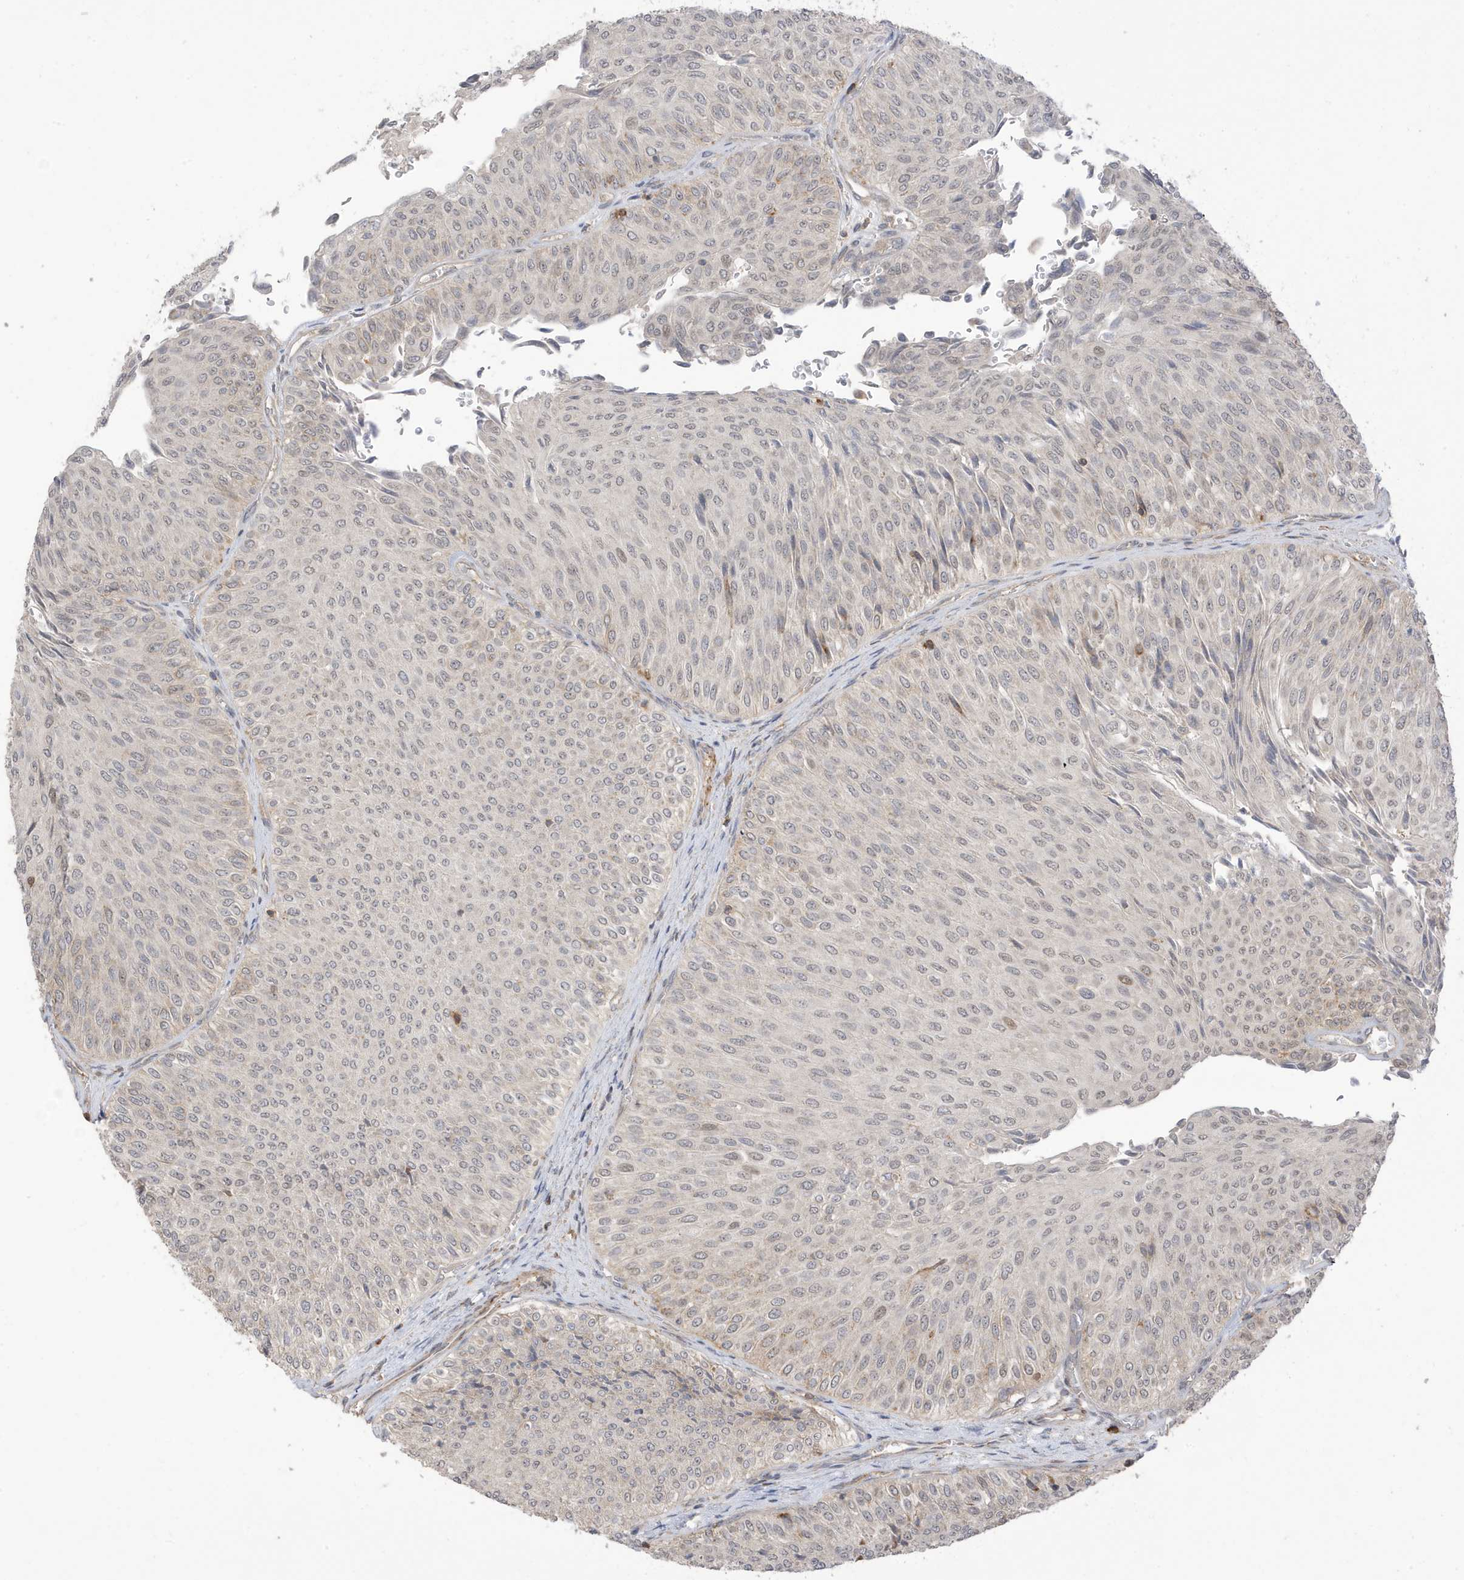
{"staining": {"intensity": "negative", "quantity": "none", "location": "none"}, "tissue": "urothelial cancer", "cell_type": "Tumor cells", "image_type": "cancer", "snomed": [{"axis": "morphology", "description": "Urothelial carcinoma, Low grade"}, {"axis": "topography", "description": "Urinary bladder"}], "caption": "Immunohistochemistry of urothelial cancer reveals no staining in tumor cells.", "gene": "TAB3", "patient": {"sex": "male", "age": 78}}